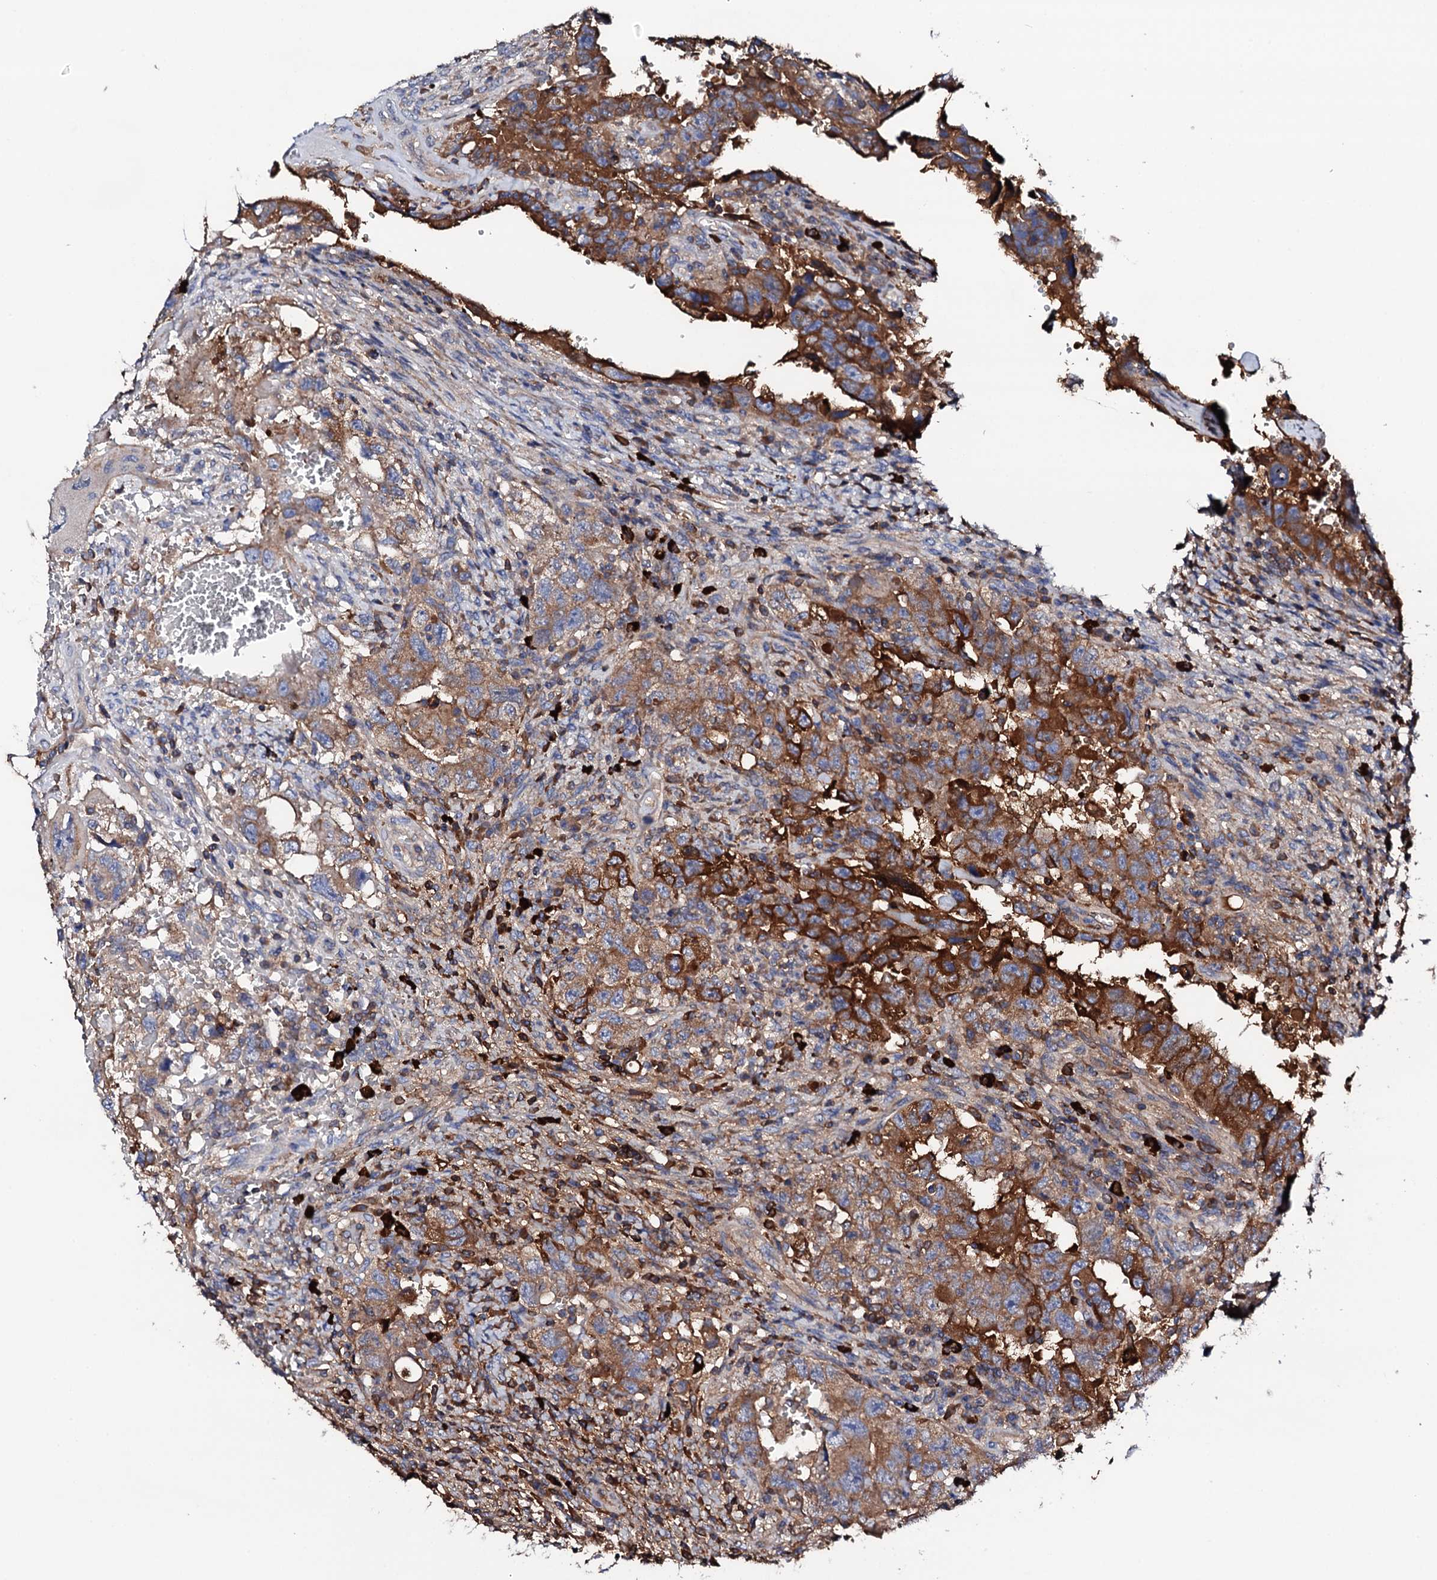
{"staining": {"intensity": "strong", "quantity": "25%-75%", "location": "cytoplasmic/membranous"}, "tissue": "testis cancer", "cell_type": "Tumor cells", "image_type": "cancer", "snomed": [{"axis": "morphology", "description": "Carcinoma, Embryonal, NOS"}, {"axis": "topography", "description": "Testis"}], "caption": "There is high levels of strong cytoplasmic/membranous positivity in tumor cells of embryonal carcinoma (testis), as demonstrated by immunohistochemical staining (brown color).", "gene": "TCAF2", "patient": {"sex": "male", "age": 26}}